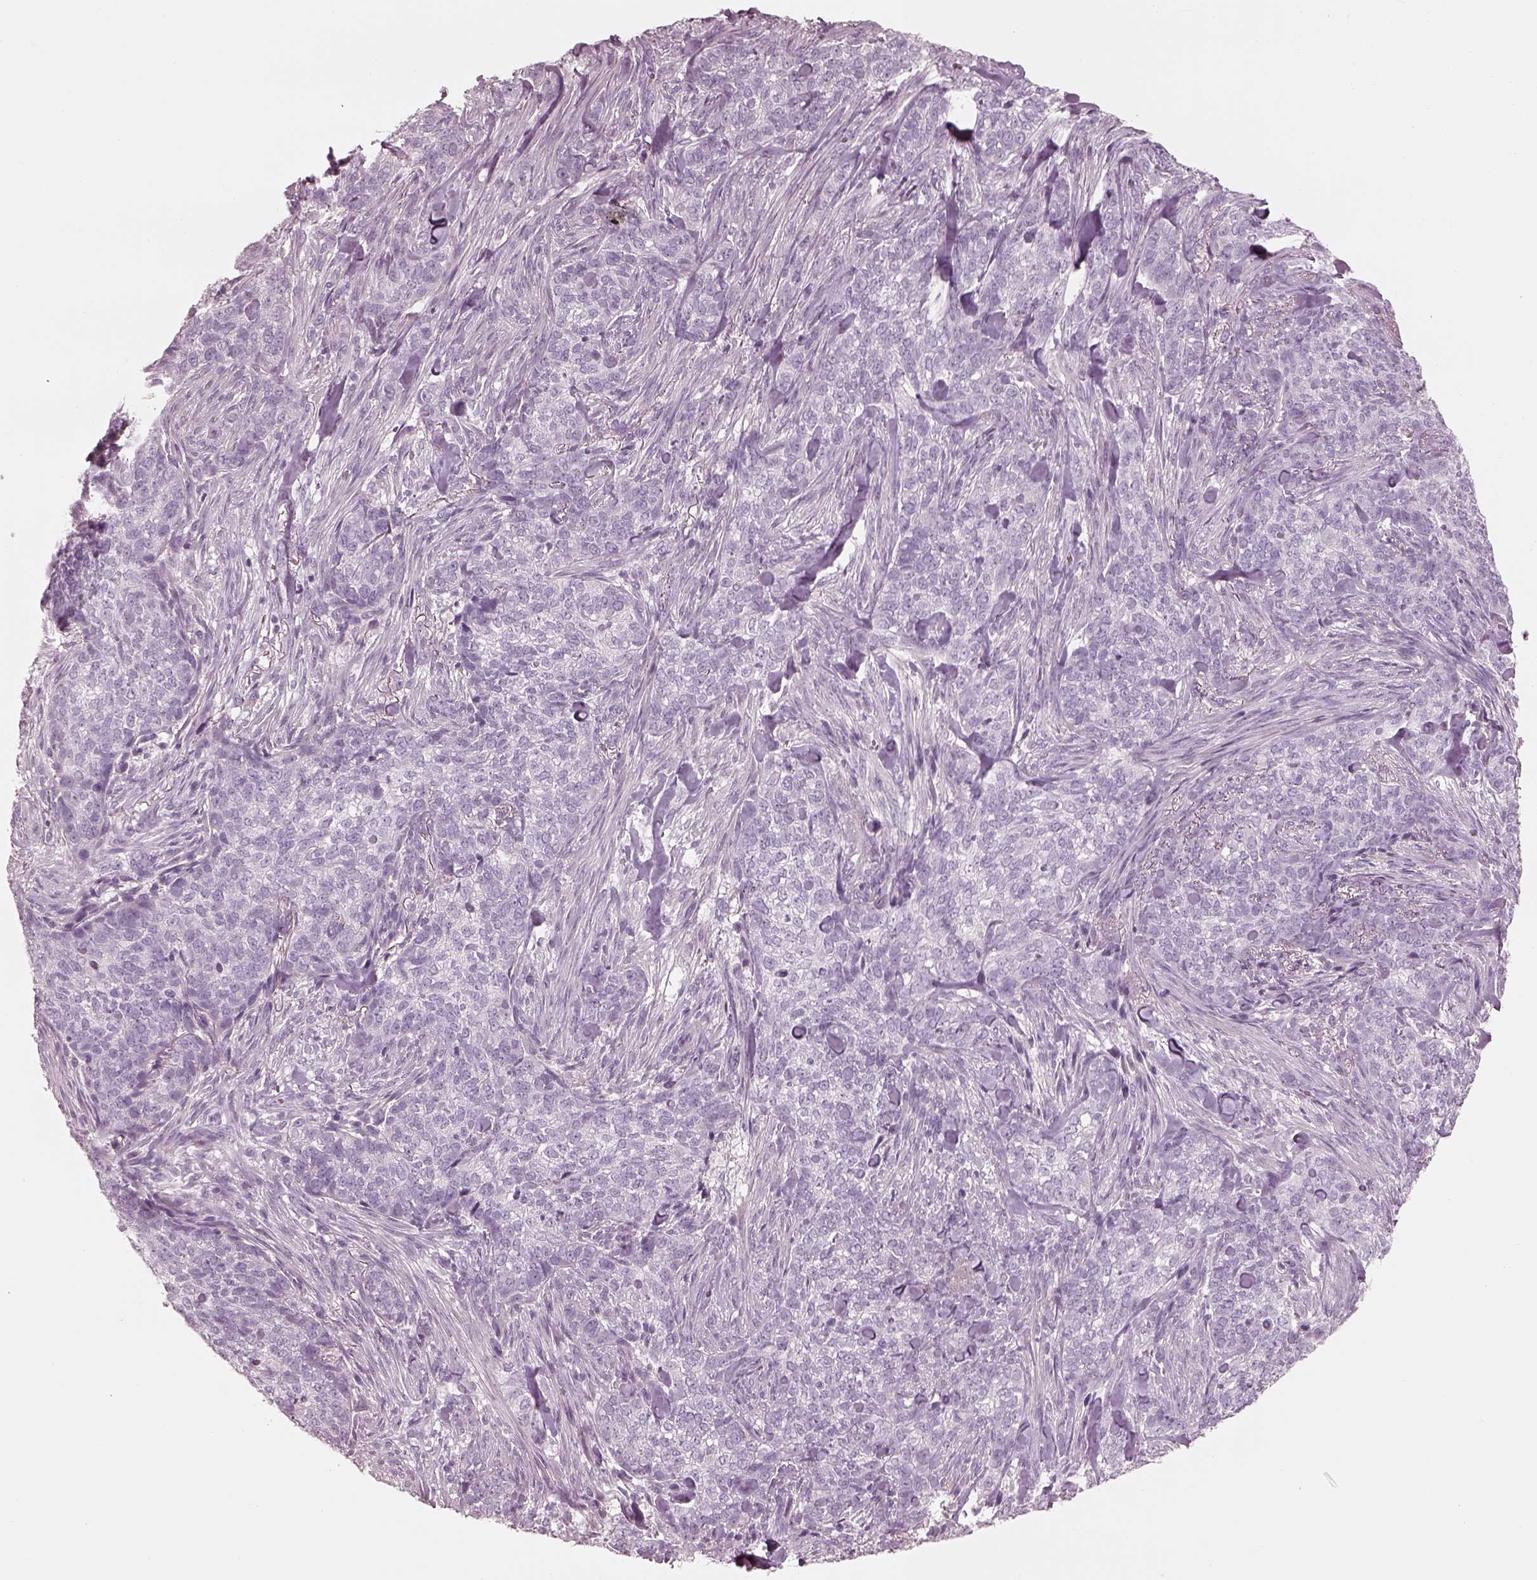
{"staining": {"intensity": "negative", "quantity": "none", "location": "none"}, "tissue": "skin cancer", "cell_type": "Tumor cells", "image_type": "cancer", "snomed": [{"axis": "morphology", "description": "Basal cell carcinoma"}, {"axis": "topography", "description": "Skin"}], "caption": "DAB (3,3'-diaminobenzidine) immunohistochemical staining of human skin cancer (basal cell carcinoma) displays no significant positivity in tumor cells.", "gene": "RSPH9", "patient": {"sex": "female", "age": 69}}